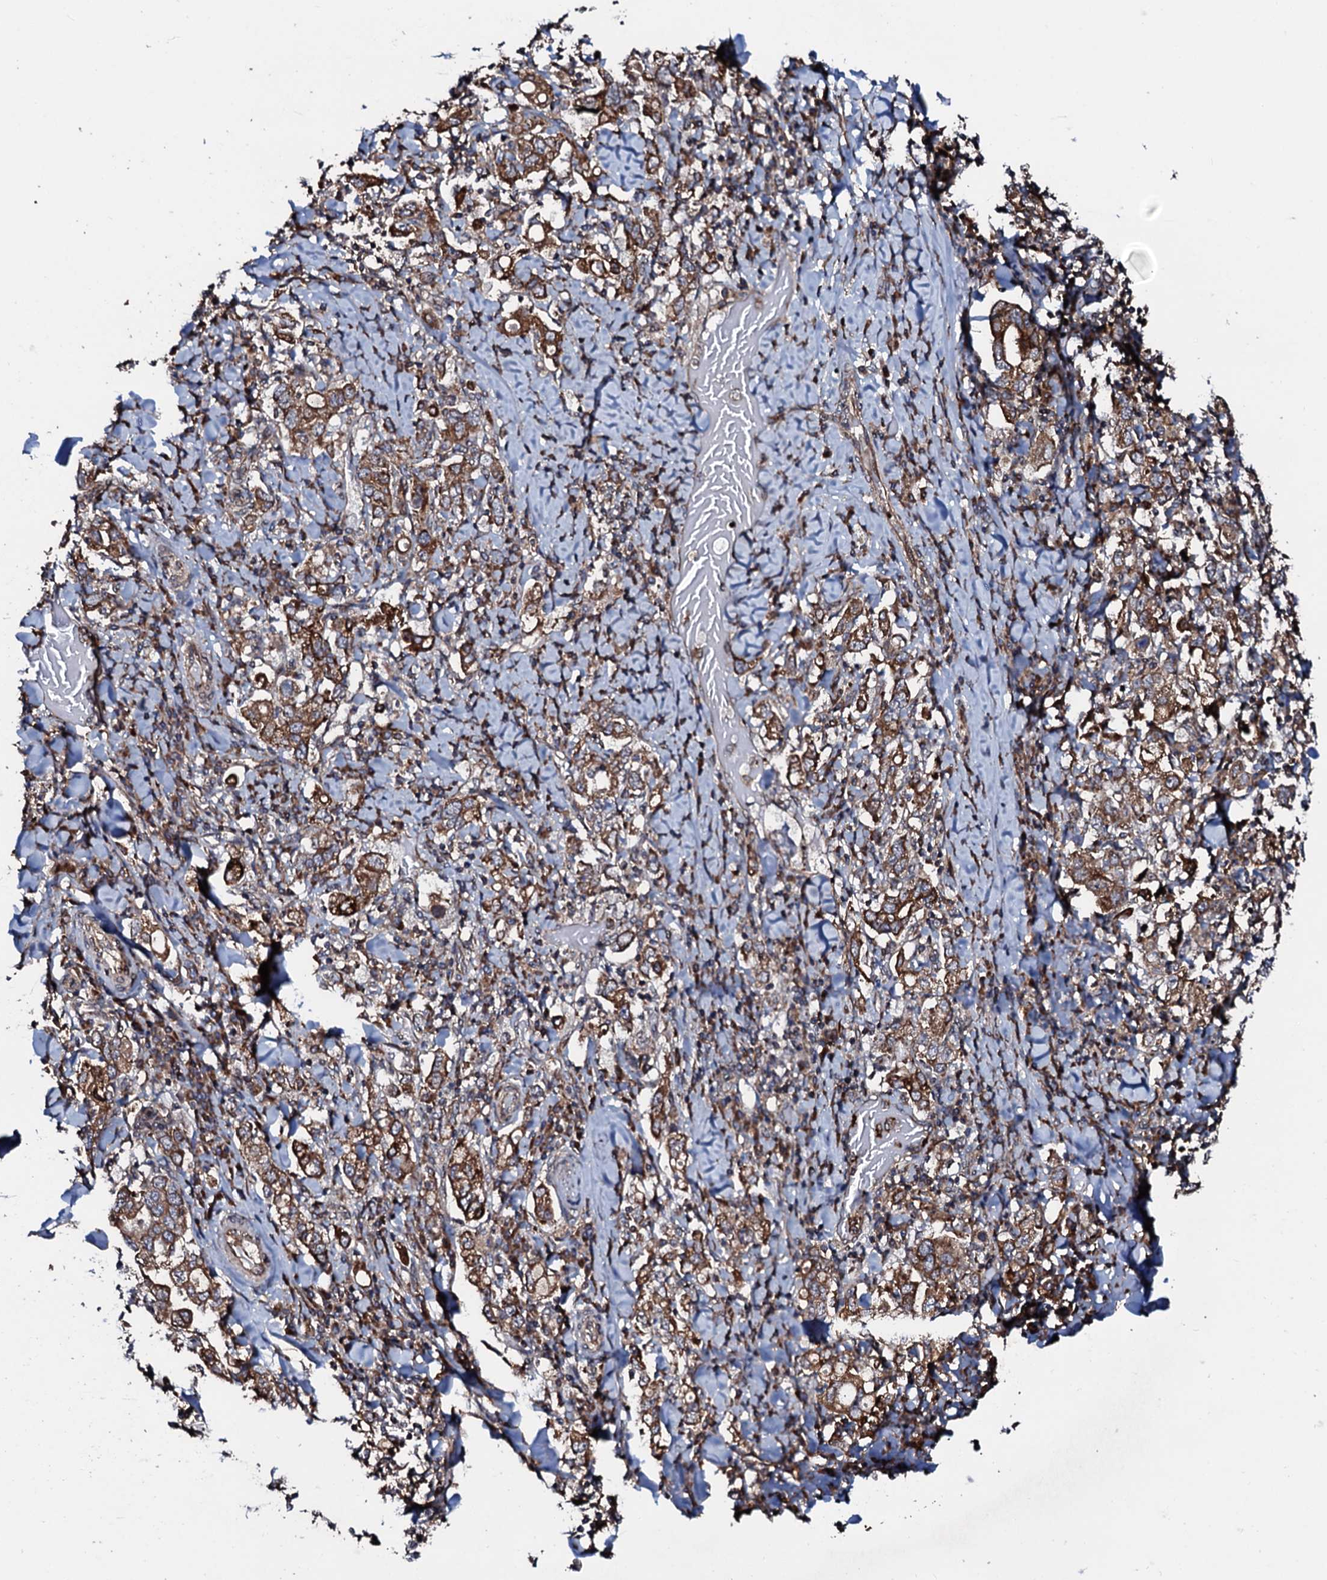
{"staining": {"intensity": "moderate", "quantity": ">75%", "location": "cytoplasmic/membranous"}, "tissue": "stomach cancer", "cell_type": "Tumor cells", "image_type": "cancer", "snomed": [{"axis": "morphology", "description": "Adenocarcinoma, NOS"}, {"axis": "topography", "description": "Stomach, upper"}], "caption": "Stomach cancer tissue demonstrates moderate cytoplasmic/membranous expression in approximately >75% of tumor cells, visualized by immunohistochemistry.", "gene": "SDHAF2", "patient": {"sex": "male", "age": 62}}